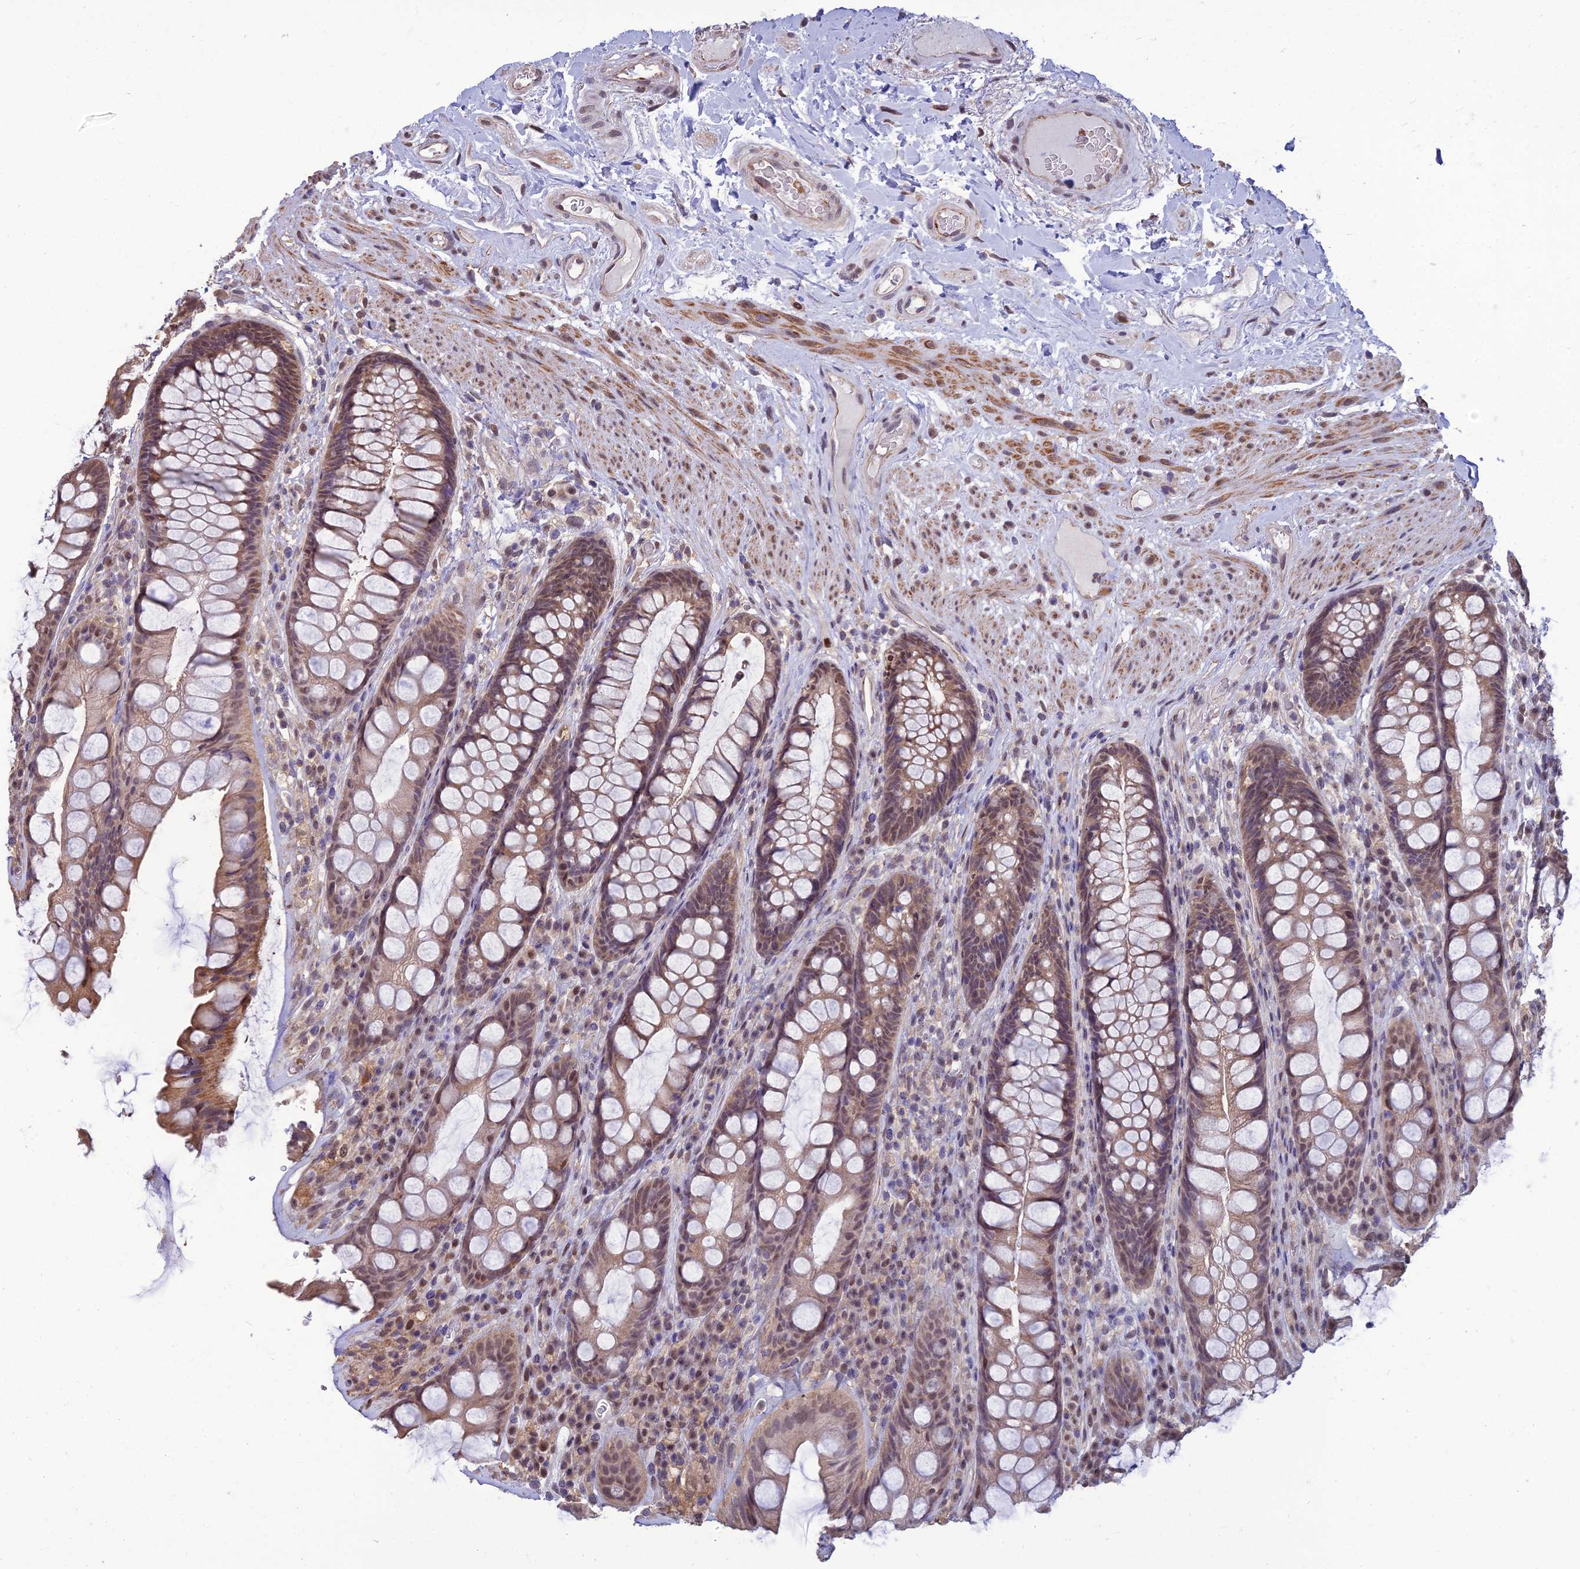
{"staining": {"intensity": "moderate", "quantity": ">75%", "location": "cytoplasmic/membranous,nuclear"}, "tissue": "rectum", "cell_type": "Glandular cells", "image_type": "normal", "snomed": [{"axis": "morphology", "description": "Normal tissue, NOS"}, {"axis": "topography", "description": "Rectum"}], "caption": "IHC micrograph of unremarkable rectum: human rectum stained using immunohistochemistry (IHC) shows medium levels of moderate protein expression localized specifically in the cytoplasmic/membranous,nuclear of glandular cells, appearing as a cytoplasmic/membranous,nuclear brown color.", "gene": "NR4A3", "patient": {"sex": "male", "age": 74}}